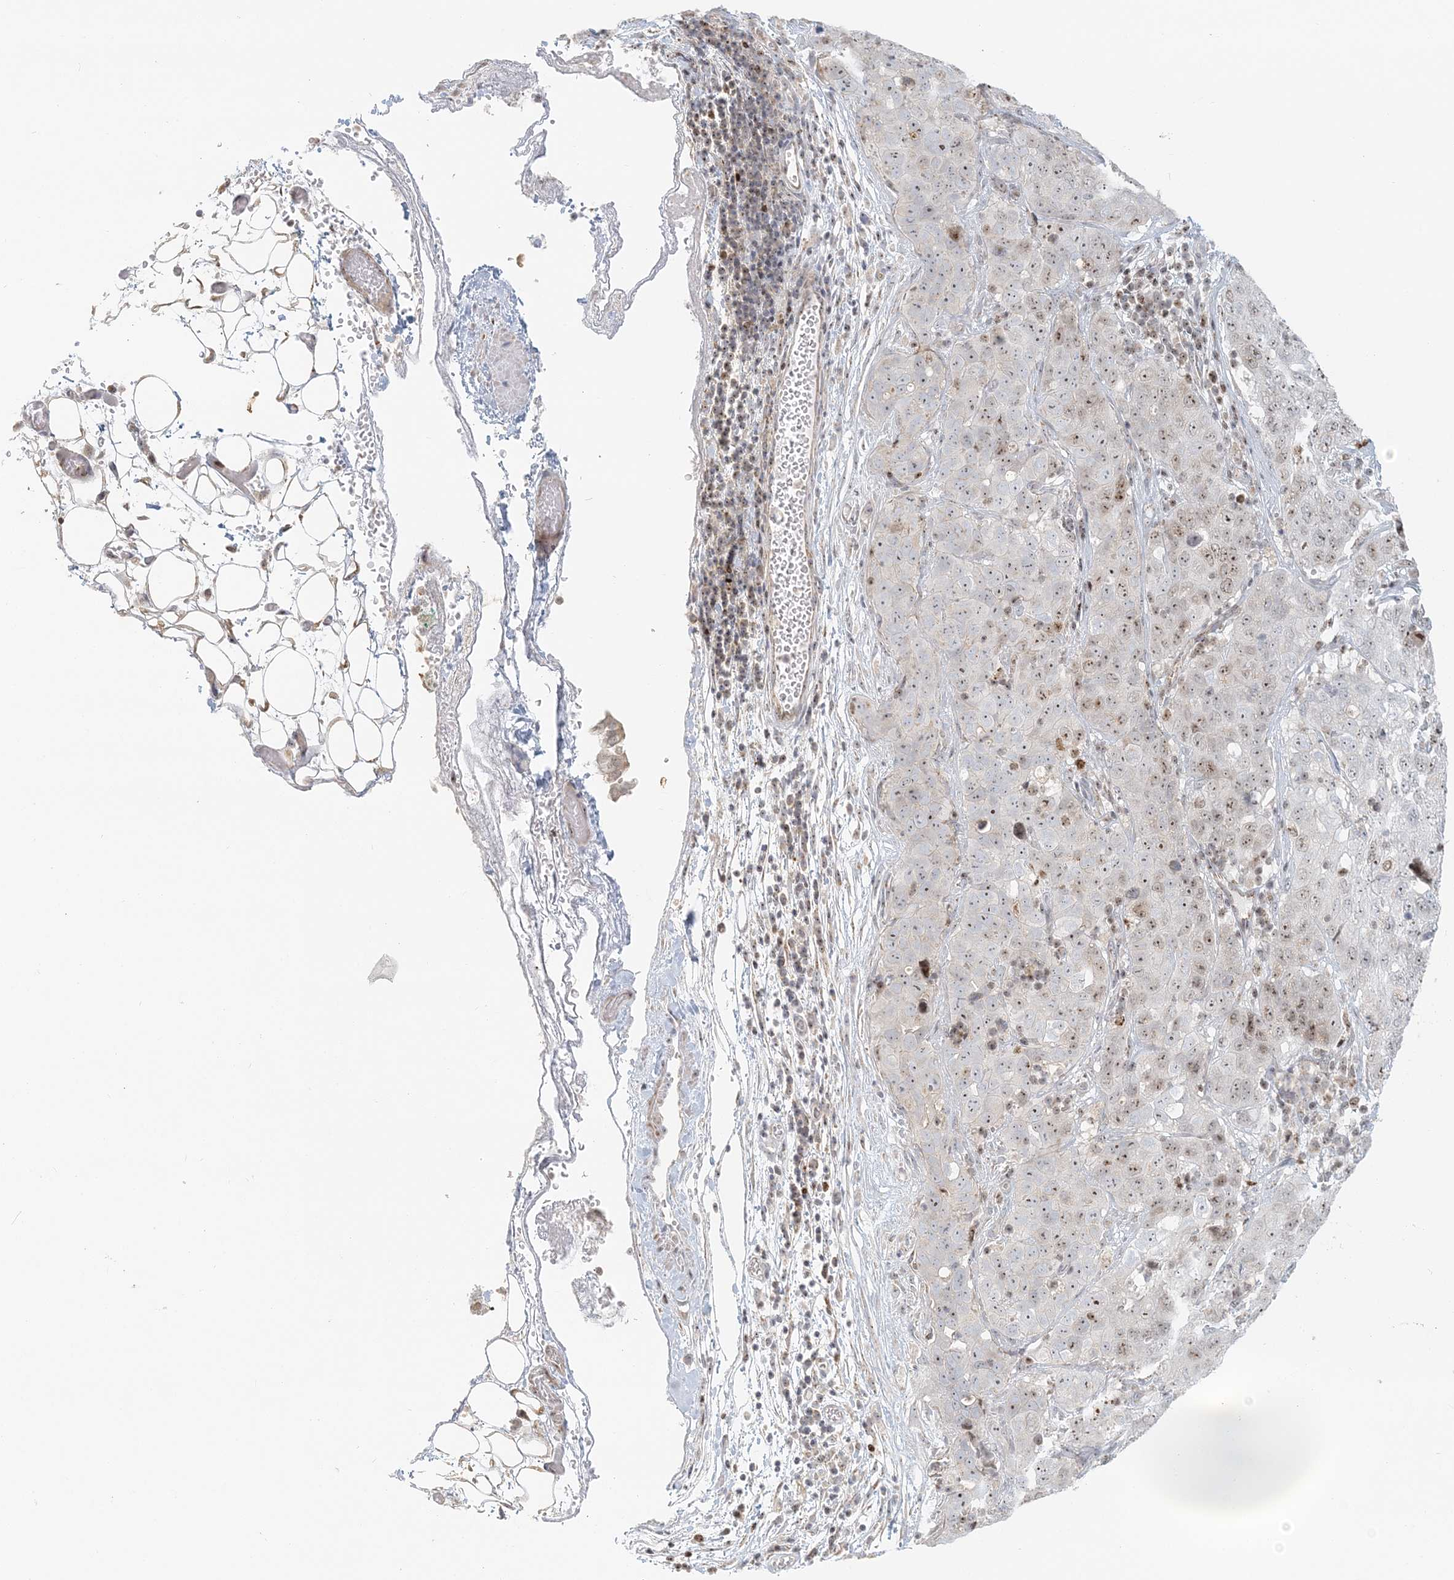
{"staining": {"intensity": "moderate", "quantity": "25%-75%", "location": "nuclear"}, "tissue": "stomach cancer", "cell_type": "Tumor cells", "image_type": "cancer", "snomed": [{"axis": "morphology", "description": "Normal tissue, NOS"}, {"axis": "morphology", "description": "Adenocarcinoma, NOS"}, {"axis": "topography", "description": "Lymph node"}, {"axis": "topography", "description": "Stomach"}], "caption": "Immunohistochemical staining of human stomach cancer shows medium levels of moderate nuclear staining in about 25%-75% of tumor cells. Immunohistochemistry (ihc) stains the protein in brown and the nuclei are stained blue.", "gene": "UBE2F", "patient": {"sex": "male", "age": 48}}